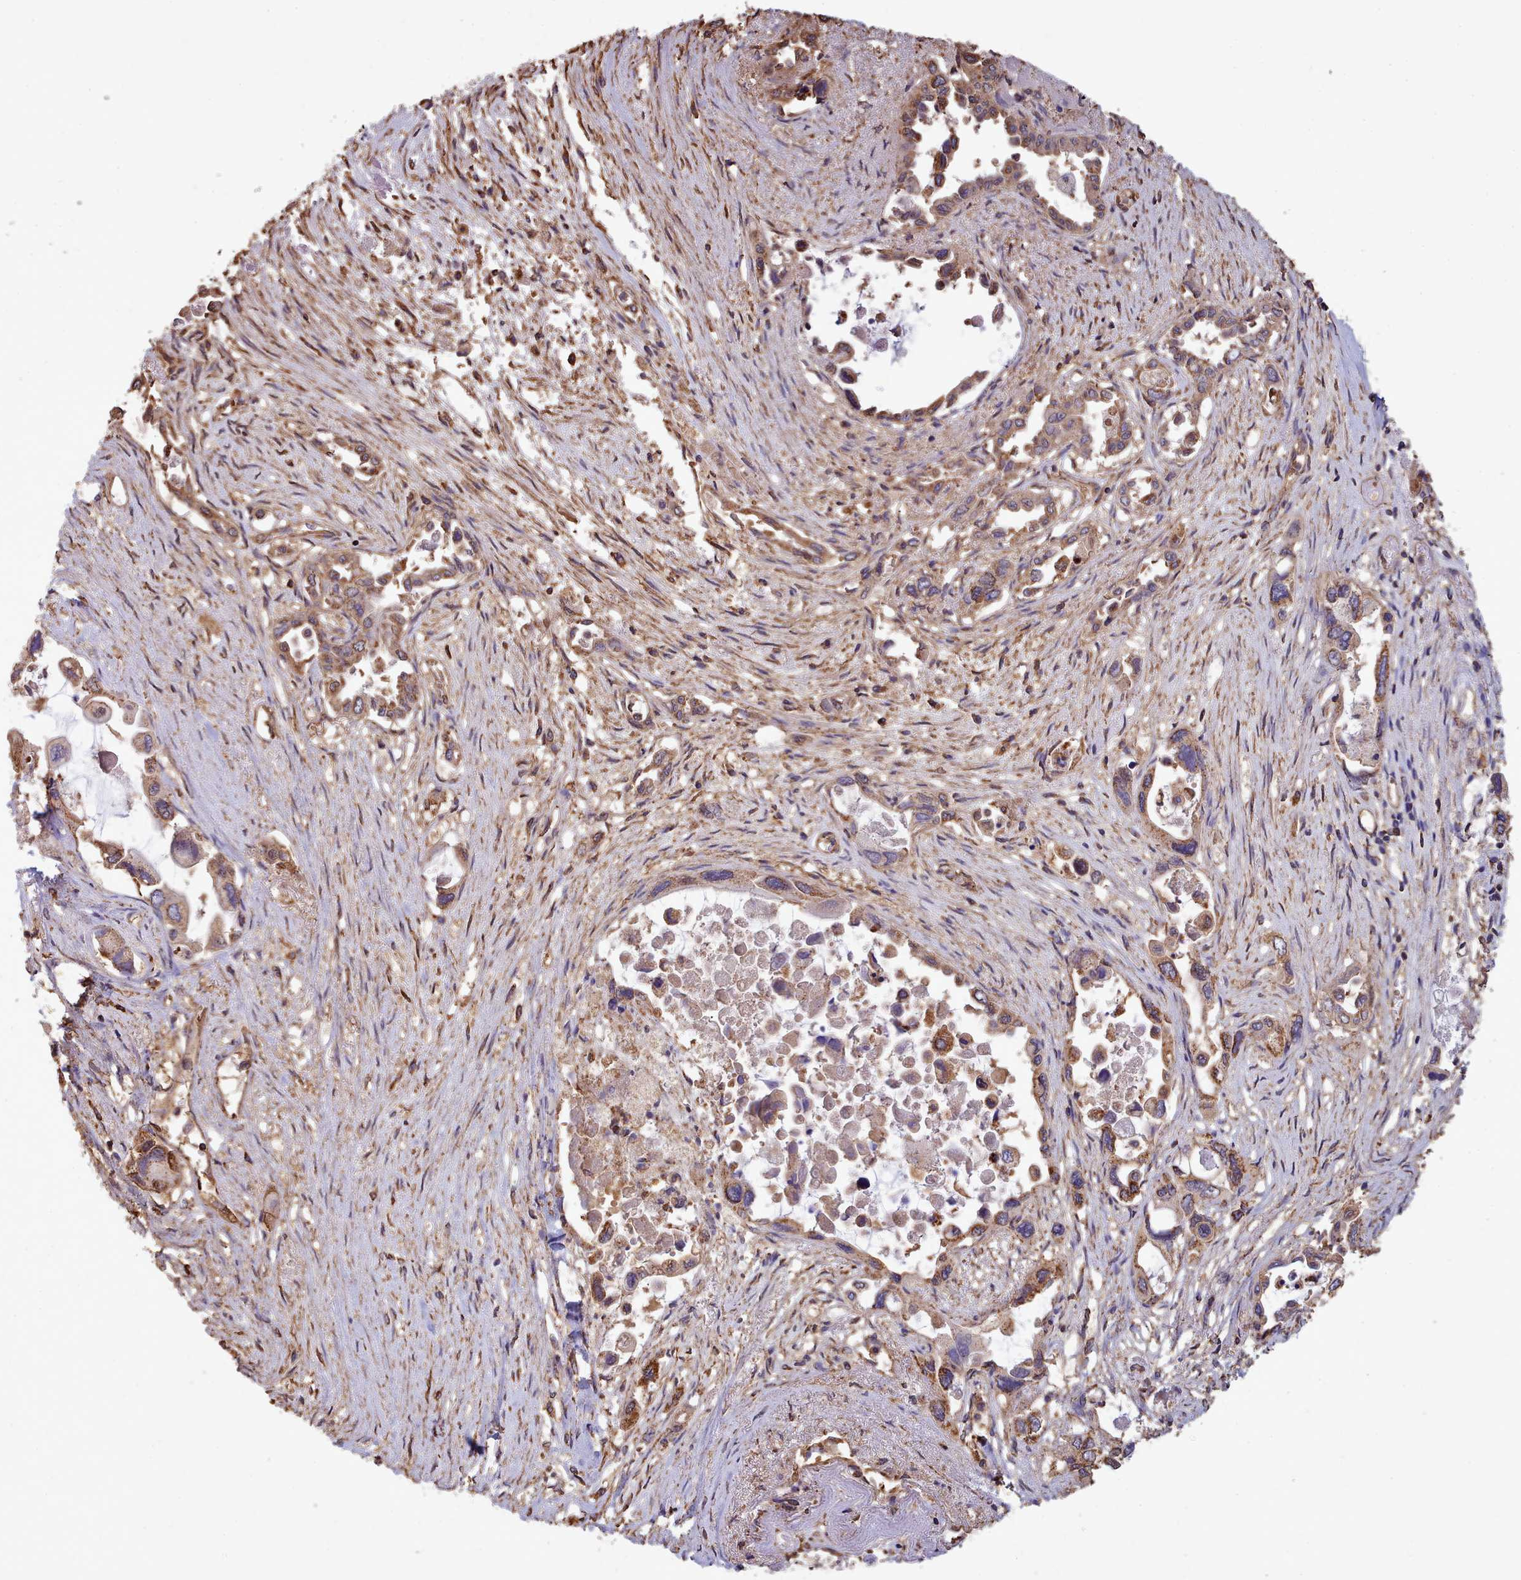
{"staining": {"intensity": "strong", "quantity": "25%-75%", "location": "cytoplasmic/membranous,nuclear"}, "tissue": "pancreatic cancer", "cell_type": "Tumor cells", "image_type": "cancer", "snomed": [{"axis": "morphology", "description": "Adenocarcinoma, NOS"}, {"axis": "topography", "description": "Pancreas"}], "caption": "A brown stain shows strong cytoplasmic/membranous and nuclear expression of a protein in pancreatic adenocarcinoma tumor cells. (DAB IHC, brown staining for protein, blue staining for nuclei).", "gene": "METRN", "patient": {"sex": "male", "age": 92}}